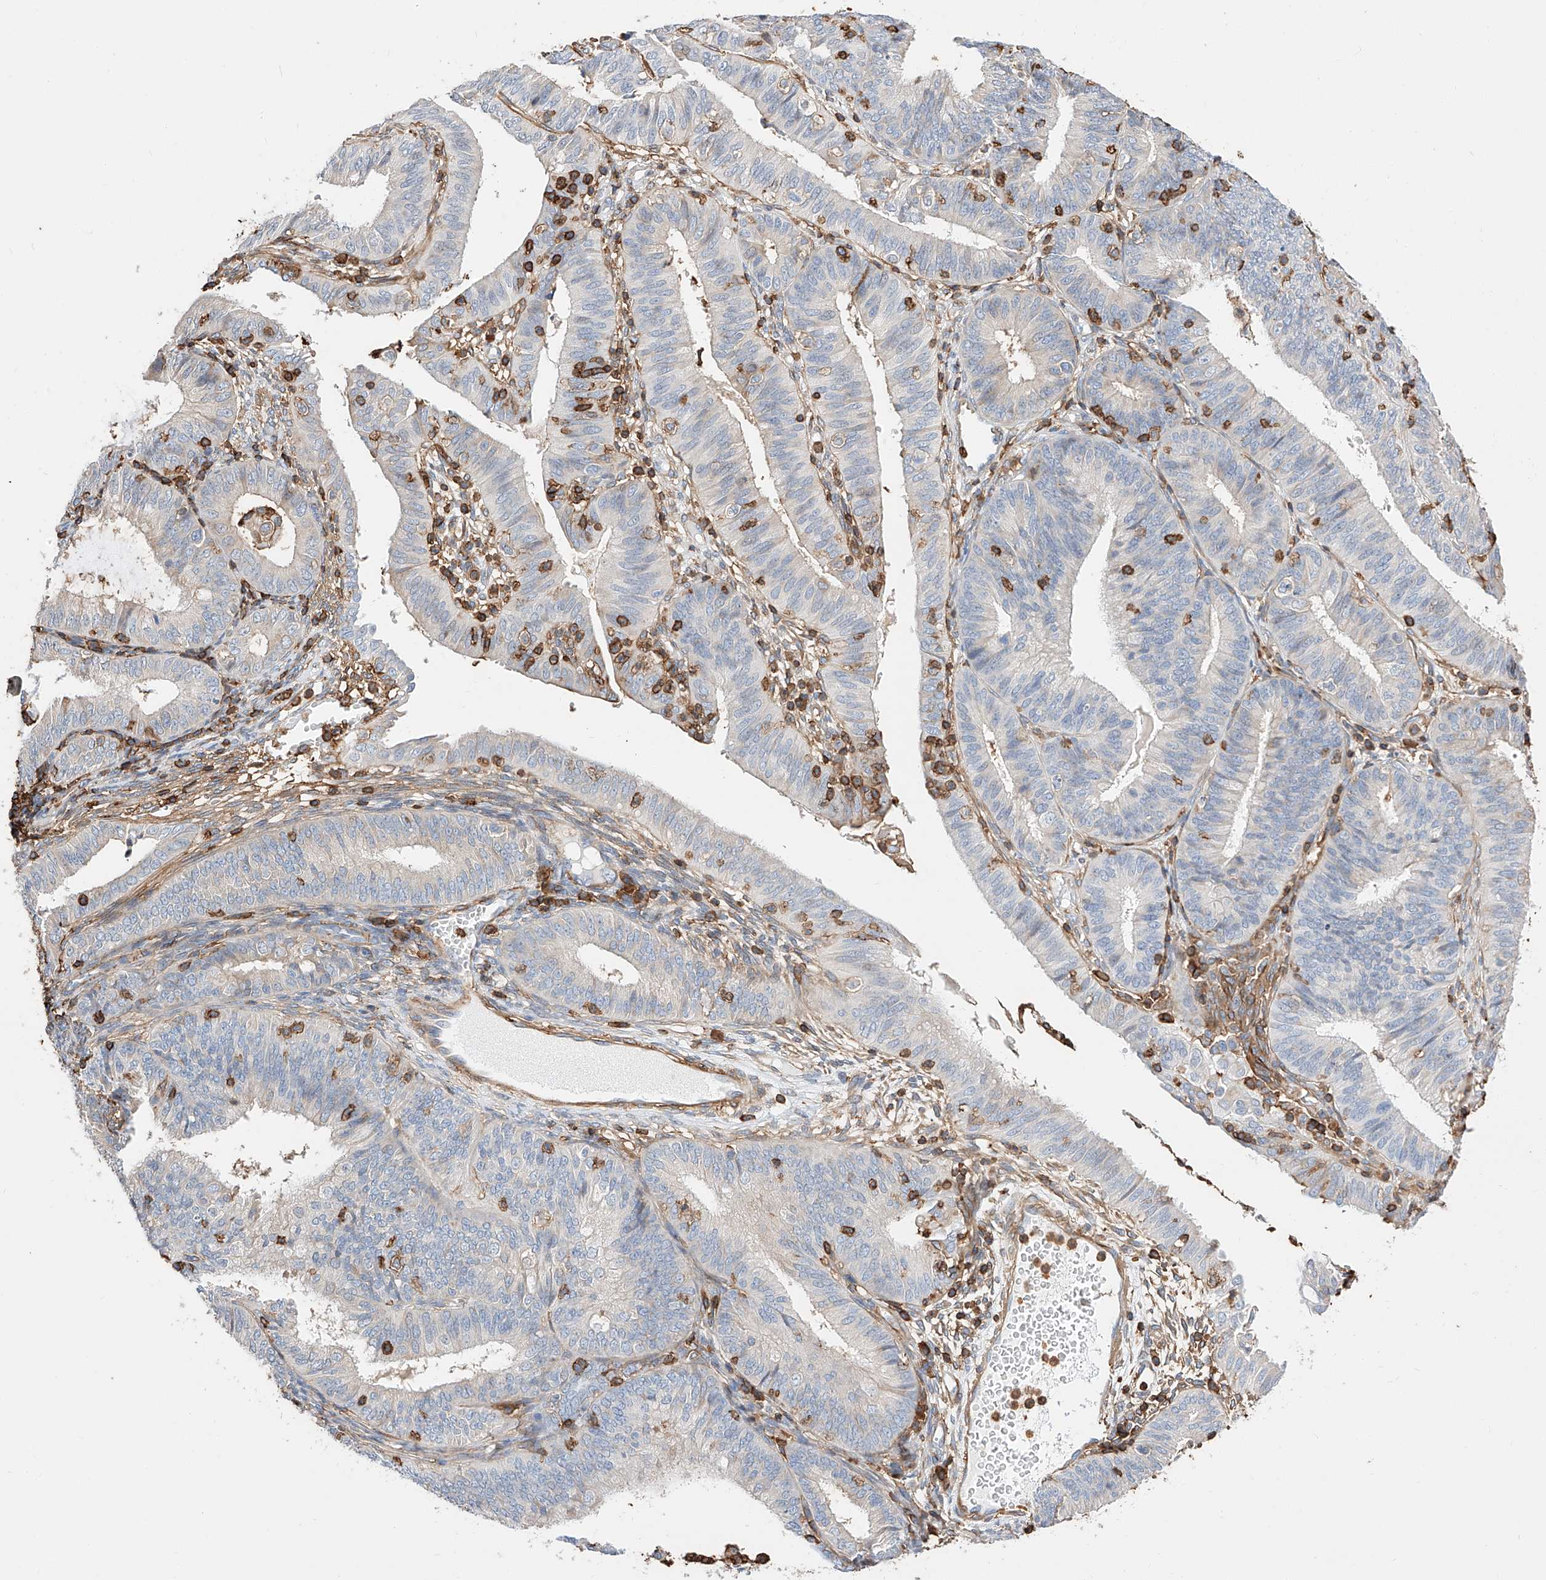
{"staining": {"intensity": "negative", "quantity": "none", "location": "none"}, "tissue": "endometrial cancer", "cell_type": "Tumor cells", "image_type": "cancer", "snomed": [{"axis": "morphology", "description": "Adenocarcinoma, NOS"}, {"axis": "topography", "description": "Endometrium"}], "caption": "The photomicrograph displays no significant expression in tumor cells of adenocarcinoma (endometrial). (Brightfield microscopy of DAB IHC at high magnification).", "gene": "WFS1", "patient": {"sex": "female", "age": 51}}